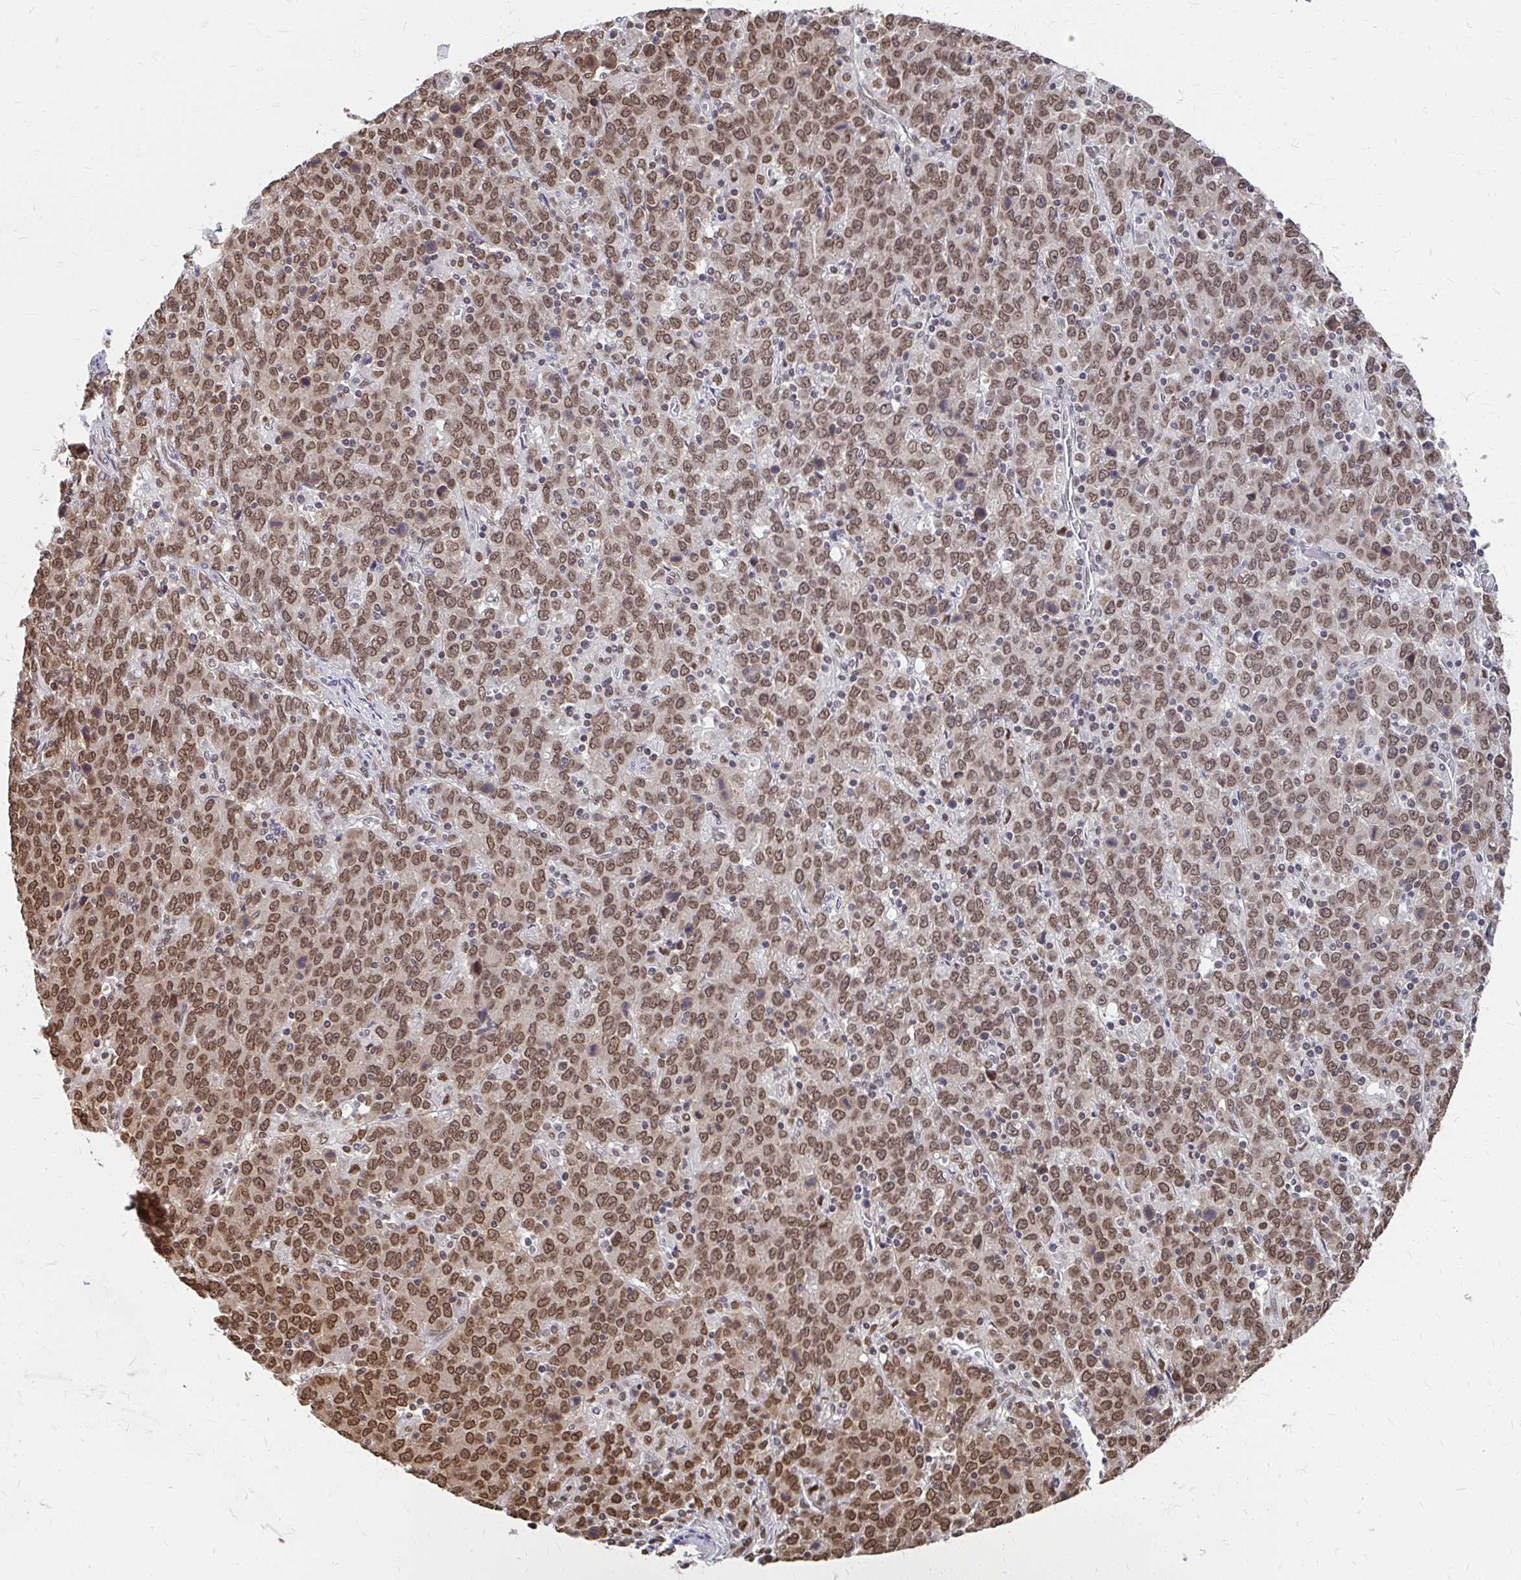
{"staining": {"intensity": "moderate", "quantity": ">75%", "location": "cytoplasmic/membranous,nuclear"}, "tissue": "stomach cancer", "cell_type": "Tumor cells", "image_type": "cancer", "snomed": [{"axis": "morphology", "description": "Adenocarcinoma, NOS"}, {"axis": "topography", "description": "Stomach, upper"}], "caption": "High-power microscopy captured an IHC histopathology image of stomach adenocarcinoma, revealing moderate cytoplasmic/membranous and nuclear staining in approximately >75% of tumor cells. (Brightfield microscopy of DAB IHC at high magnification).", "gene": "XPO1", "patient": {"sex": "male", "age": 69}}